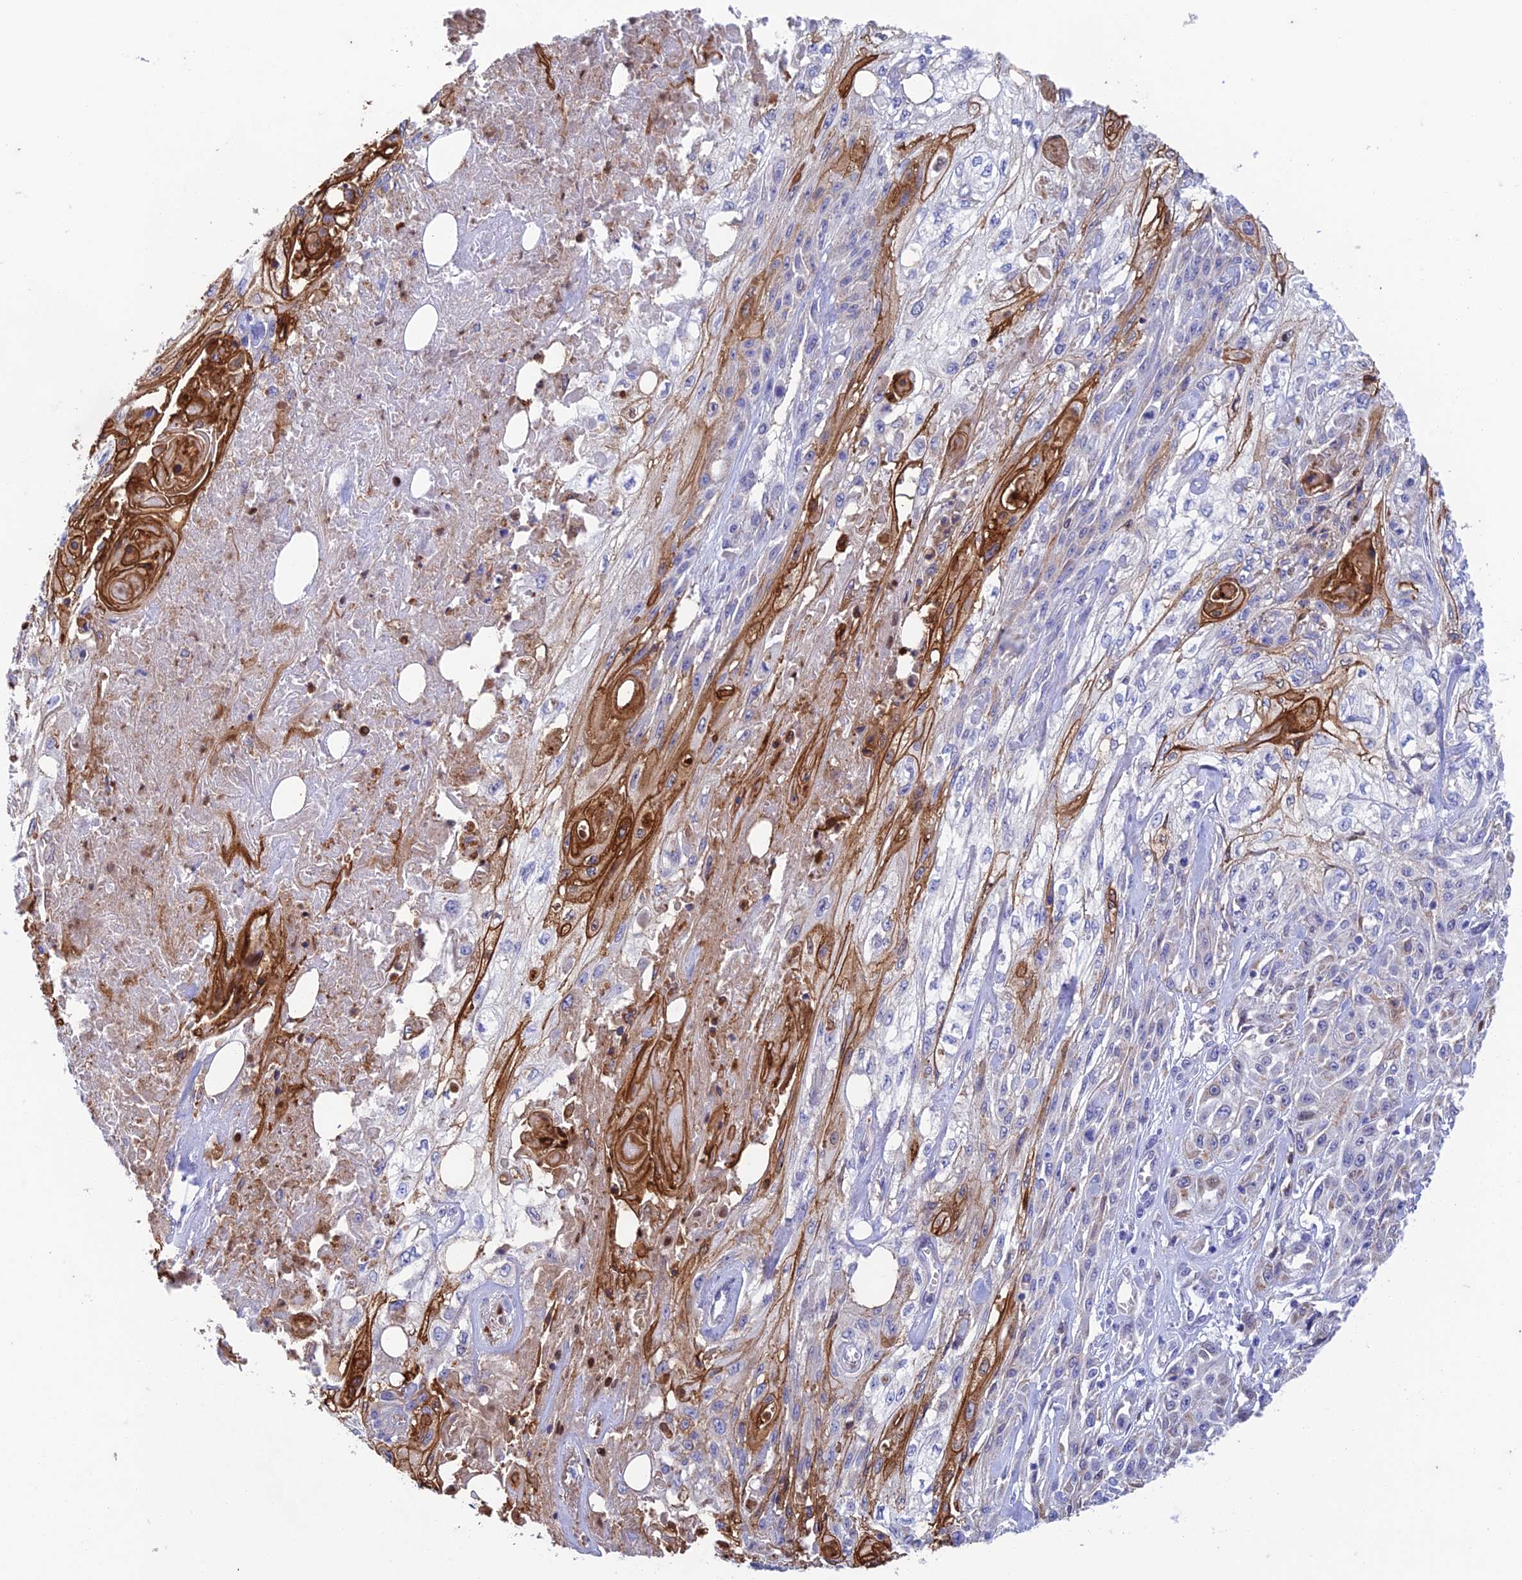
{"staining": {"intensity": "moderate", "quantity": "<25%", "location": "cytoplasmic/membranous,nuclear"}, "tissue": "skin cancer", "cell_type": "Tumor cells", "image_type": "cancer", "snomed": [{"axis": "morphology", "description": "Squamous cell carcinoma, NOS"}, {"axis": "morphology", "description": "Squamous cell carcinoma, metastatic, NOS"}, {"axis": "topography", "description": "Skin"}, {"axis": "topography", "description": "Lymph node"}], "caption": "Tumor cells display moderate cytoplasmic/membranous and nuclear staining in approximately <25% of cells in skin cancer (metastatic squamous cell carcinoma). (Brightfield microscopy of DAB IHC at high magnification).", "gene": "FGF7", "patient": {"sex": "male", "age": 75}}